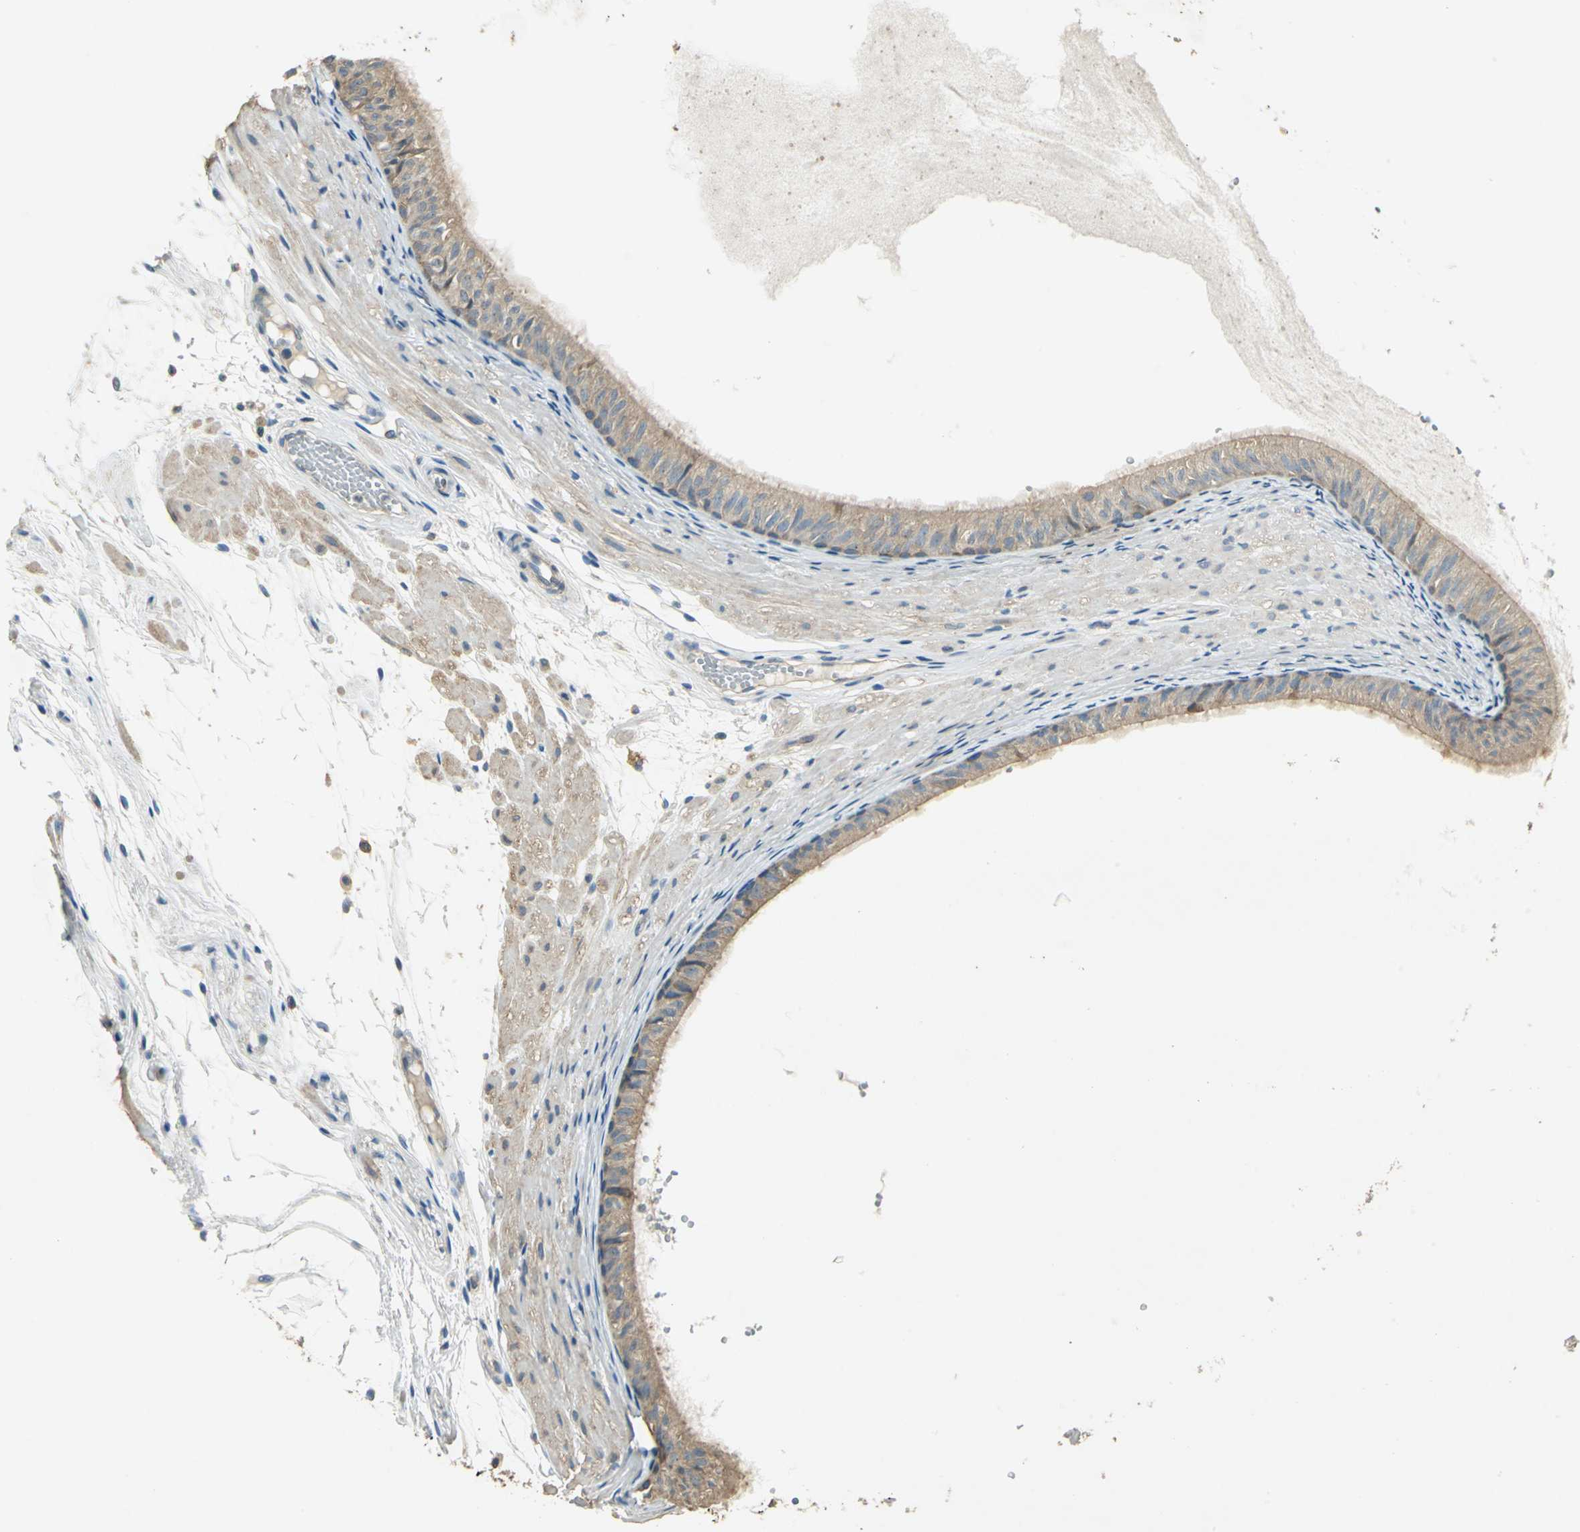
{"staining": {"intensity": "moderate", "quantity": ">75%", "location": "cytoplasmic/membranous"}, "tissue": "epididymis", "cell_type": "Glandular cells", "image_type": "normal", "snomed": [{"axis": "morphology", "description": "Normal tissue, NOS"}, {"axis": "morphology", "description": "Atrophy, NOS"}, {"axis": "topography", "description": "Testis"}, {"axis": "topography", "description": "Epididymis"}], "caption": "Protein expression analysis of unremarkable human epididymis reveals moderate cytoplasmic/membranous positivity in about >75% of glandular cells. The staining is performed using DAB (3,3'-diaminobenzidine) brown chromogen to label protein expression. The nuclei are counter-stained blue using hematoxylin.", "gene": "SHC2", "patient": {"sex": "male", "age": 18}}